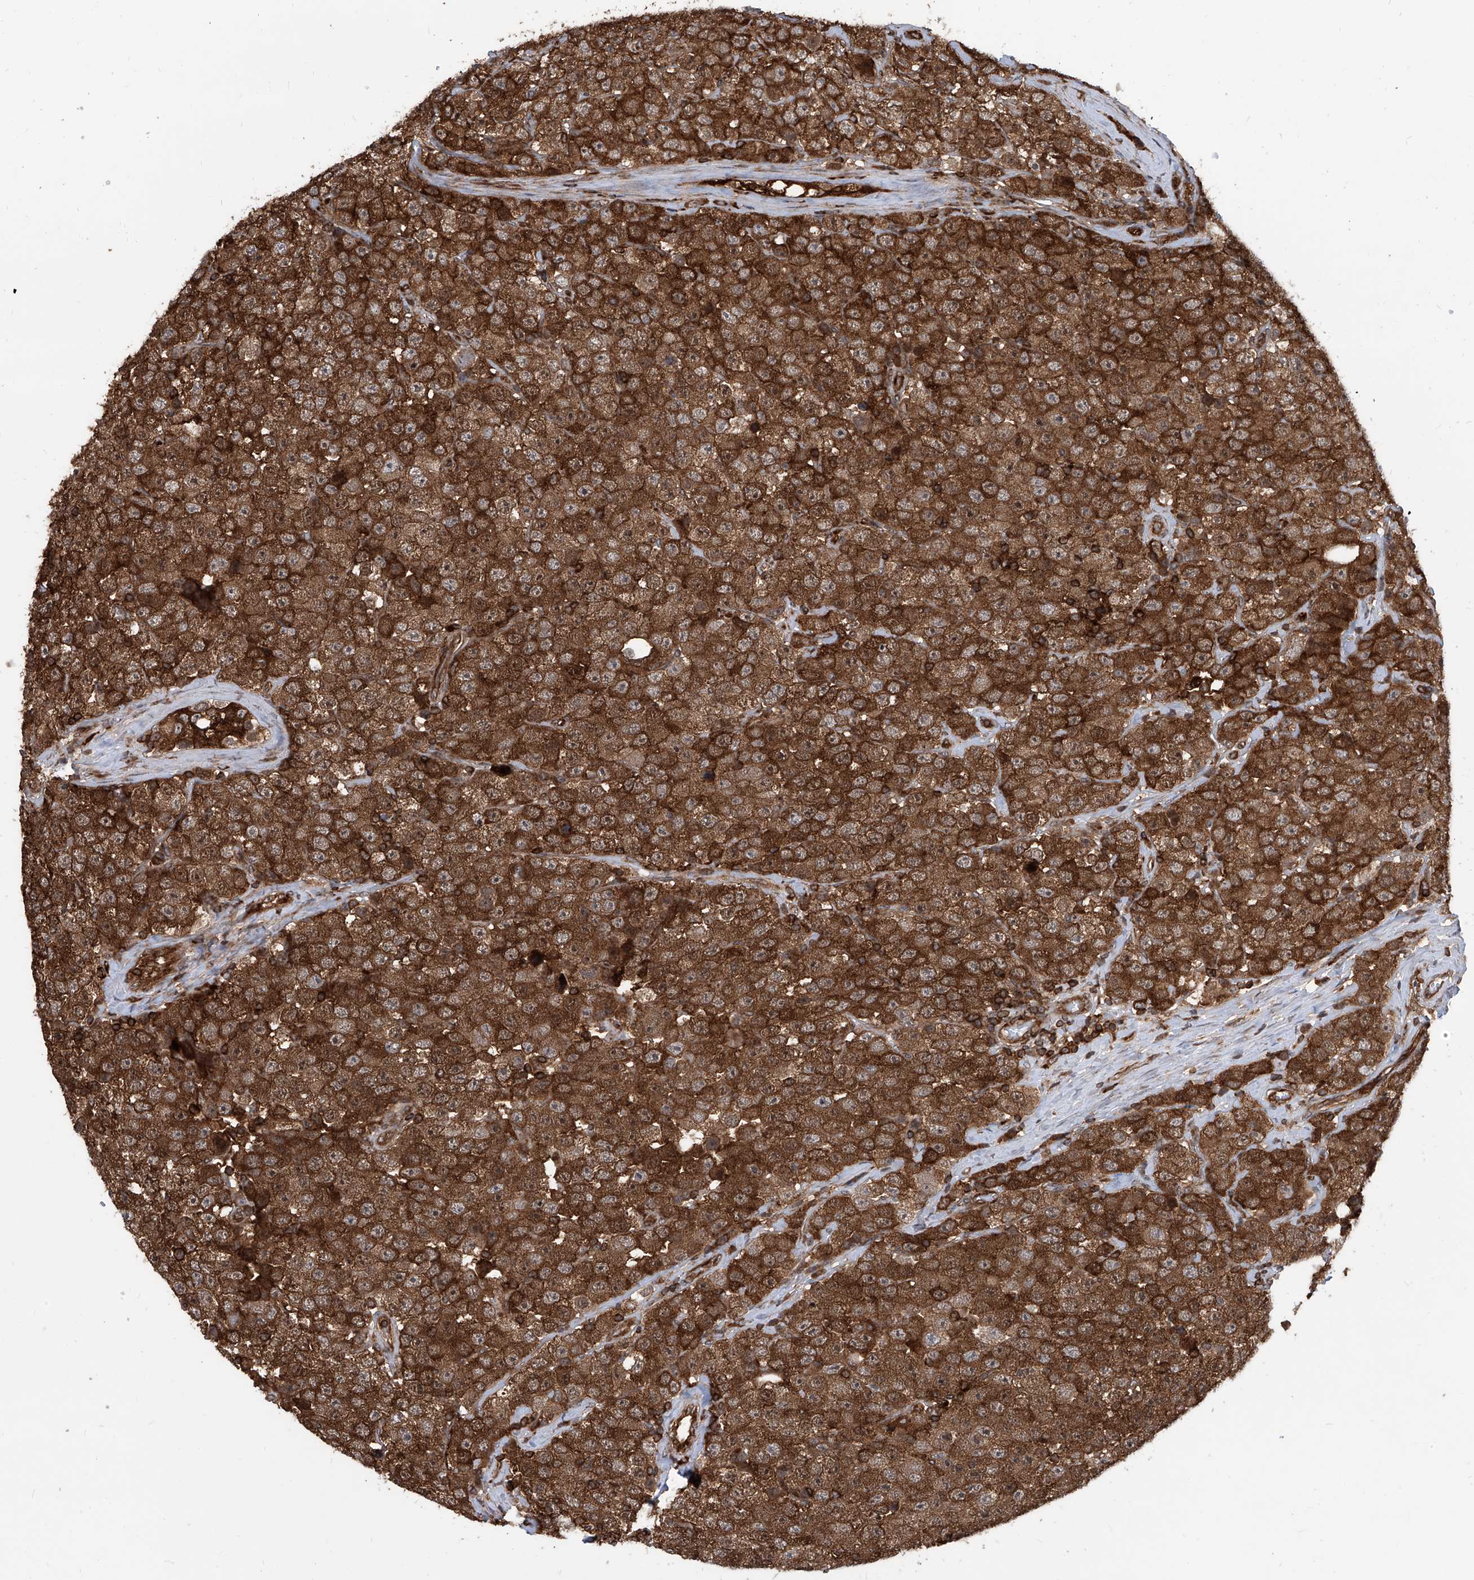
{"staining": {"intensity": "strong", "quantity": ">75%", "location": "cytoplasmic/membranous"}, "tissue": "testis cancer", "cell_type": "Tumor cells", "image_type": "cancer", "snomed": [{"axis": "morphology", "description": "Seminoma, NOS"}, {"axis": "topography", "description": "Testis"}], "caption": "Protein expression analysis of human seminoma (testis) reveals strong cytoplasmic/membranous staining in approximately >75% of tumor cells. Using DAB (brown) and hematoxylin (blue) stains, captured at high magnification using brightfield microscopy.", "gene": "MAGED2", "patient": {"sex": "male", "age": 28}}